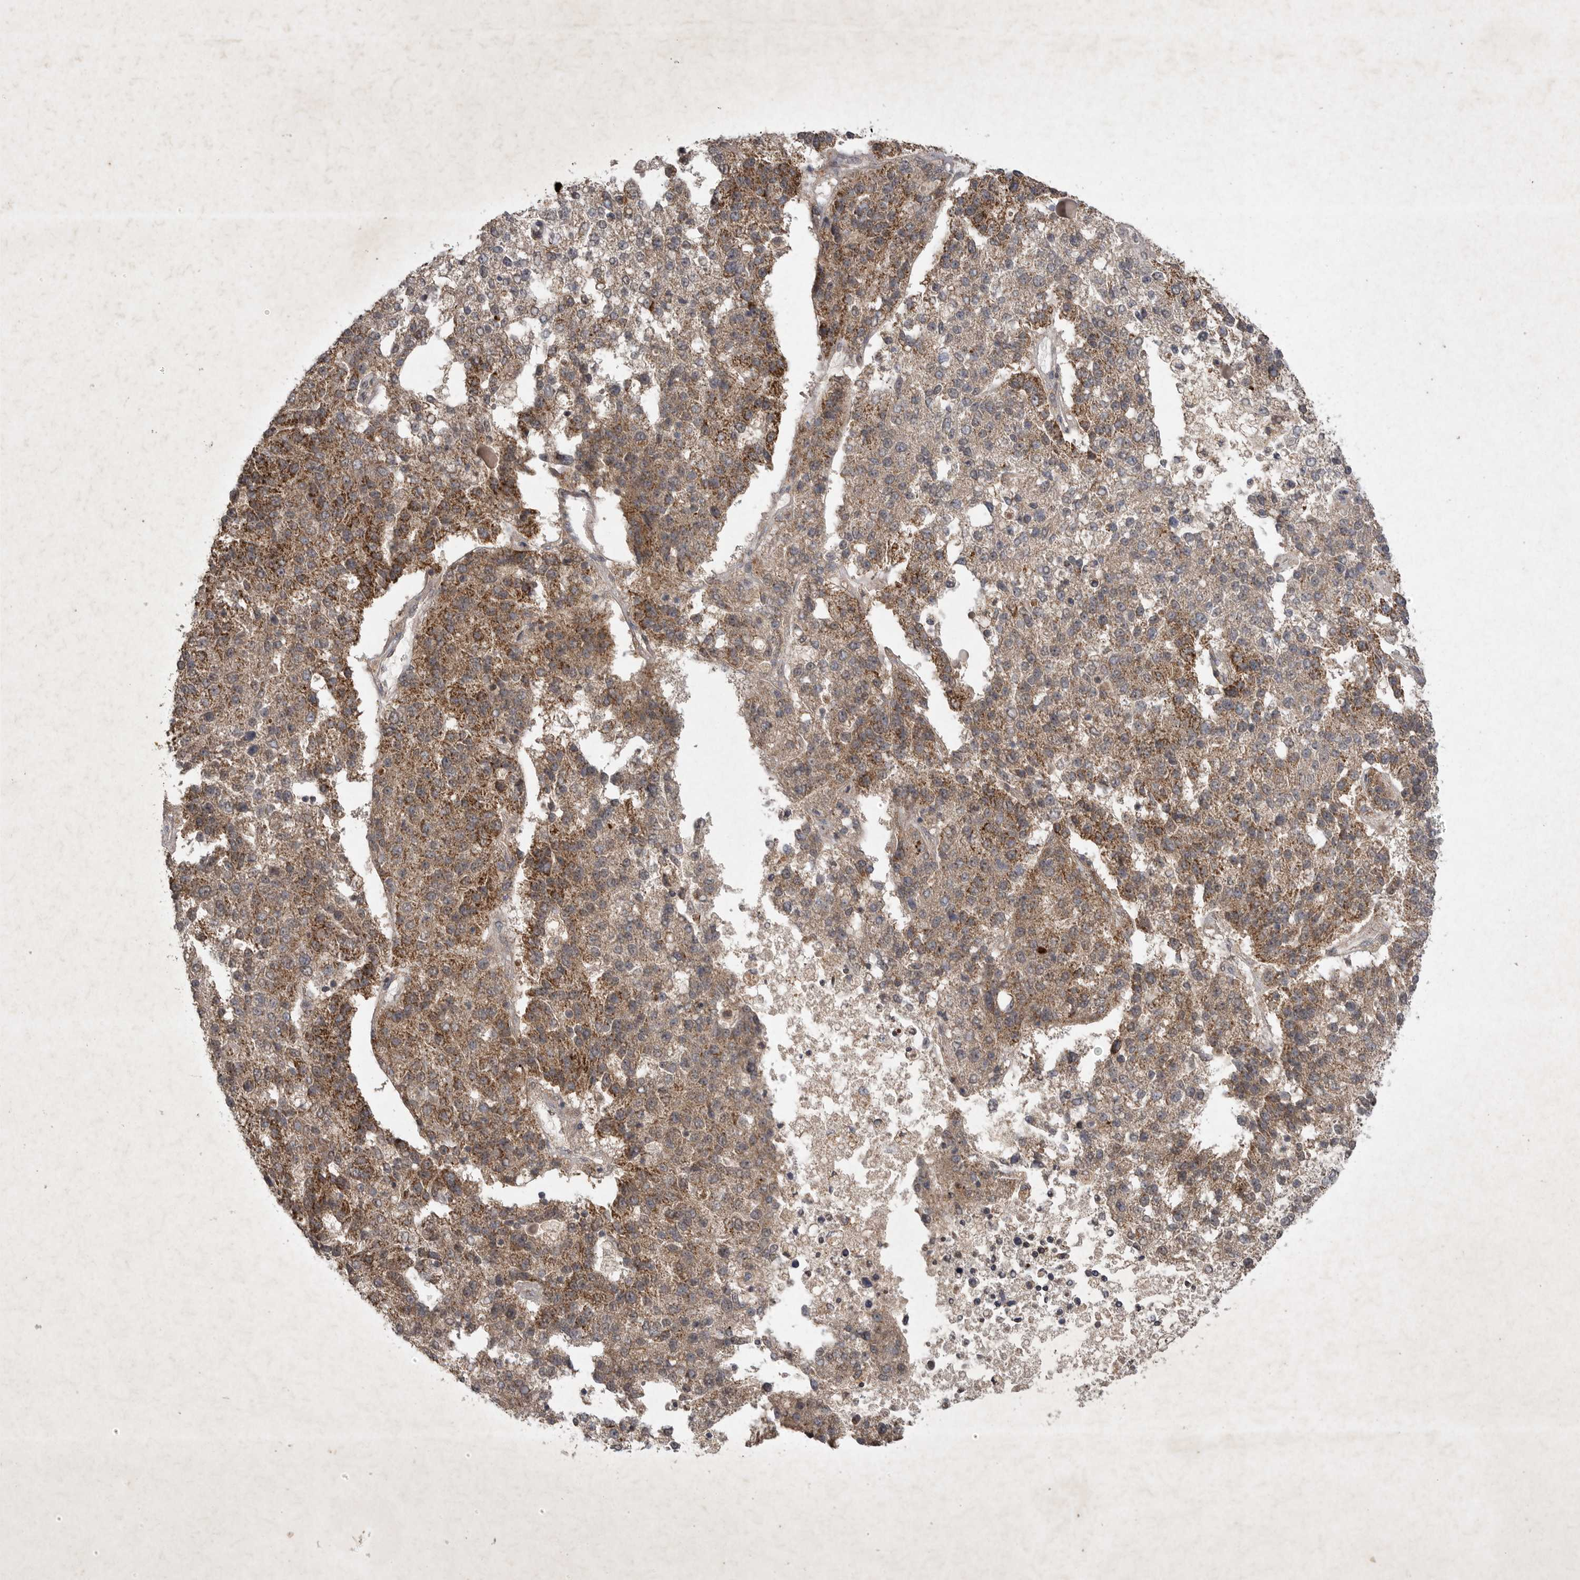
{"staining": {"intensity": "moderate", "quantity": ">75%", "location": "cytoplasmic/membranous"}, "tissue": "pancreatic cancer", "cell_type": "Tumor cells", "image_type": "cancer", "snomed": [{"axis": "morphology", "description": "Adenocarcinoma, NOS"}, {"axis": "topography", "description": "Pancreas"}], "caption": "Pancreatic adenocarcinoma tissue exhibits moderate cytoplasmic/membranous expression in about >75% of tumor cells (DAB IHC with brightfield microscopy, high magnification).", "gene": "DDR1", "patient": {"sex": "female", "age": 61}}